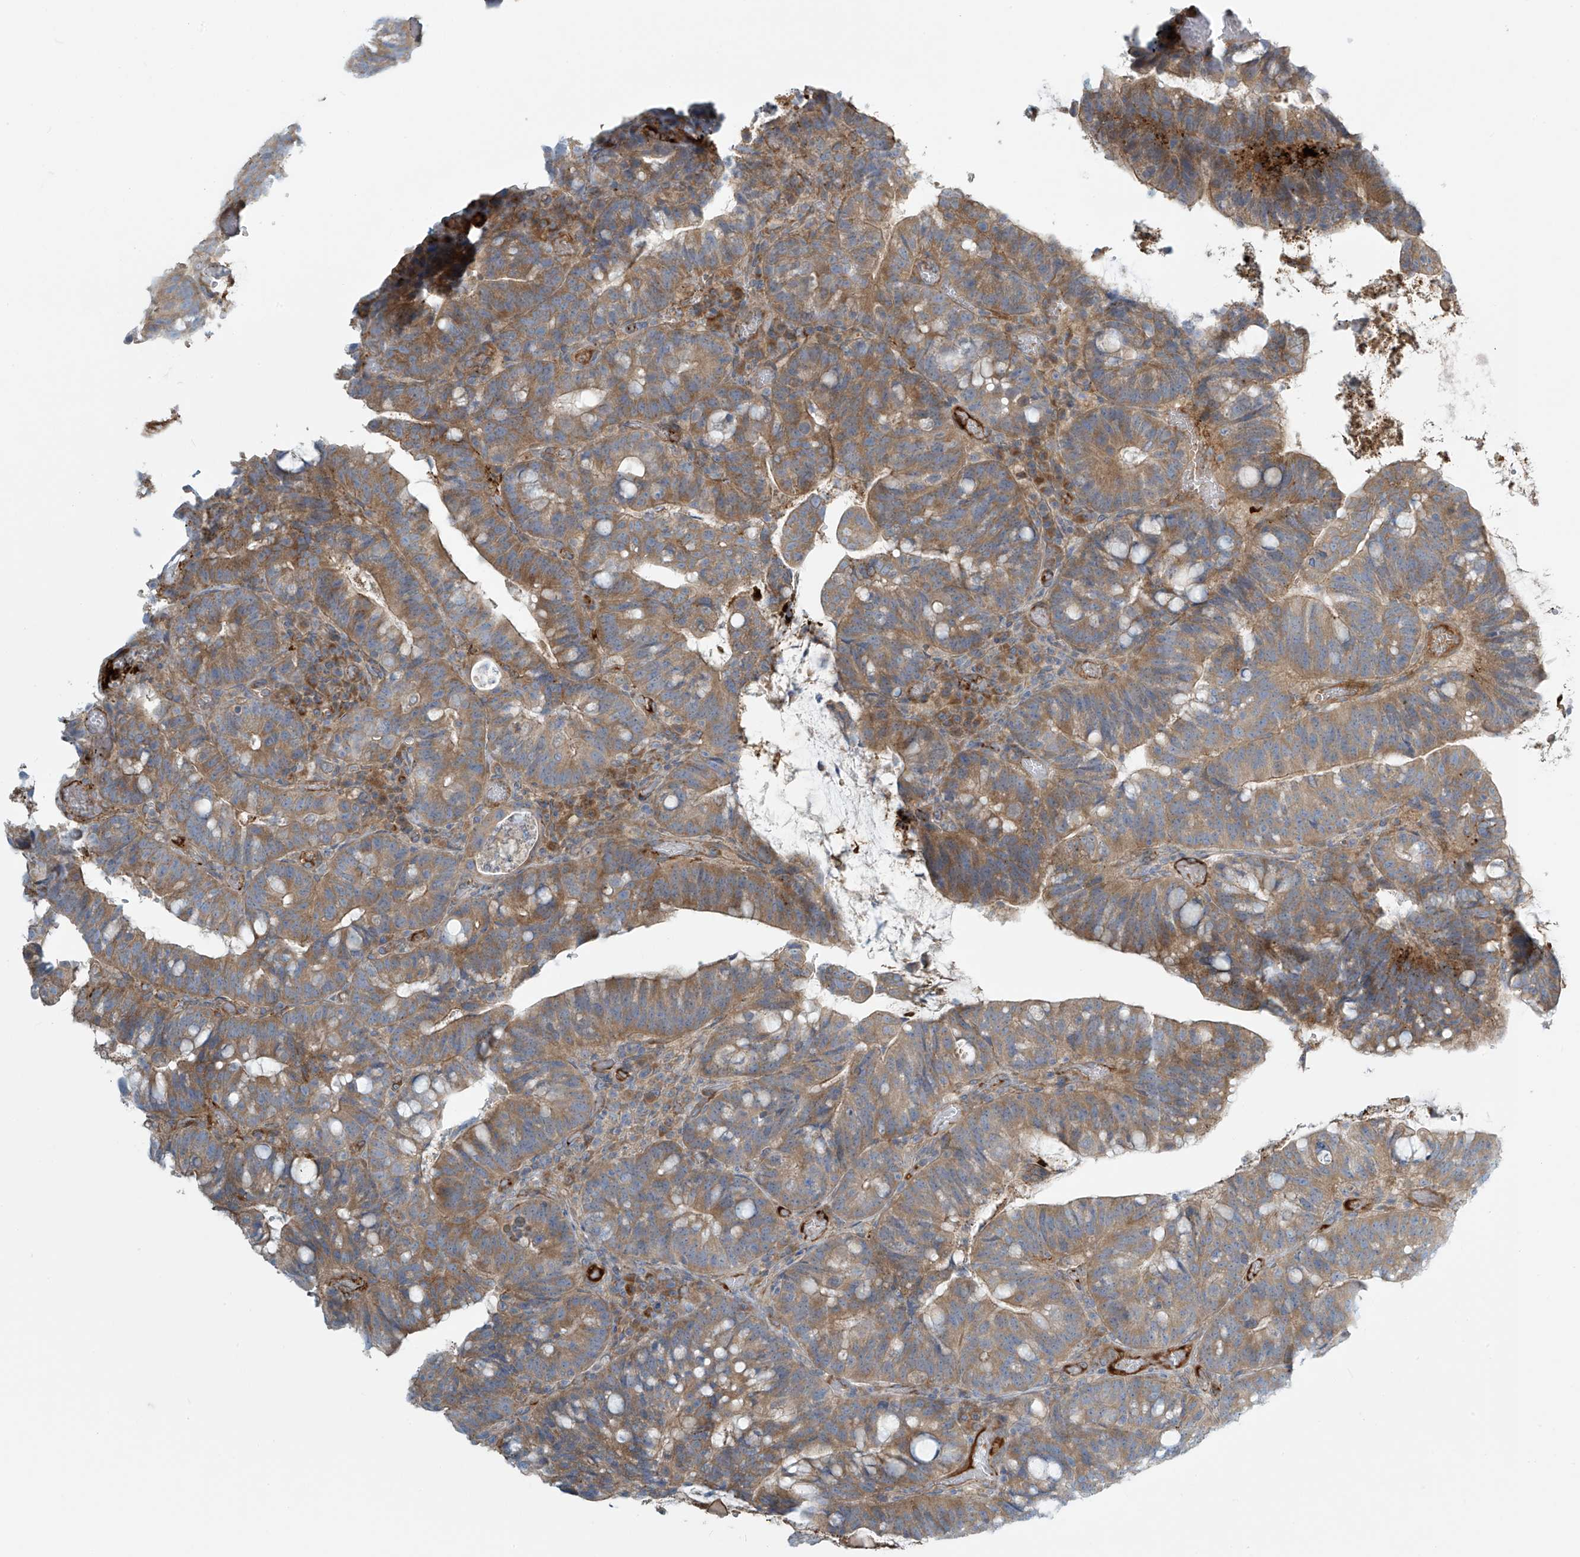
{"staining": {"intensity": "moderate", "quantity": ">75%", "location": "cytoplasmic/membranous"}, "tissue": "colorectal cancer", "cell_type": "Tumor cells", "image_type": "cancer", "snomed": [{"axis": "morphology", "description": "Adenocarcinoma, NOS"}, {"axis": "topography", "description": "Colon"}], "caption": "Colorectal cancer (adenocarcinoma) stained with DAB (3,3'-diaminobenzidine) IHC reveals medium levels of moderate cytoplasmic/membranous staining in approximately >75% of tumor cells.", "gene": "LZTS3", "patient": {"sex": "female", "age": 66}}